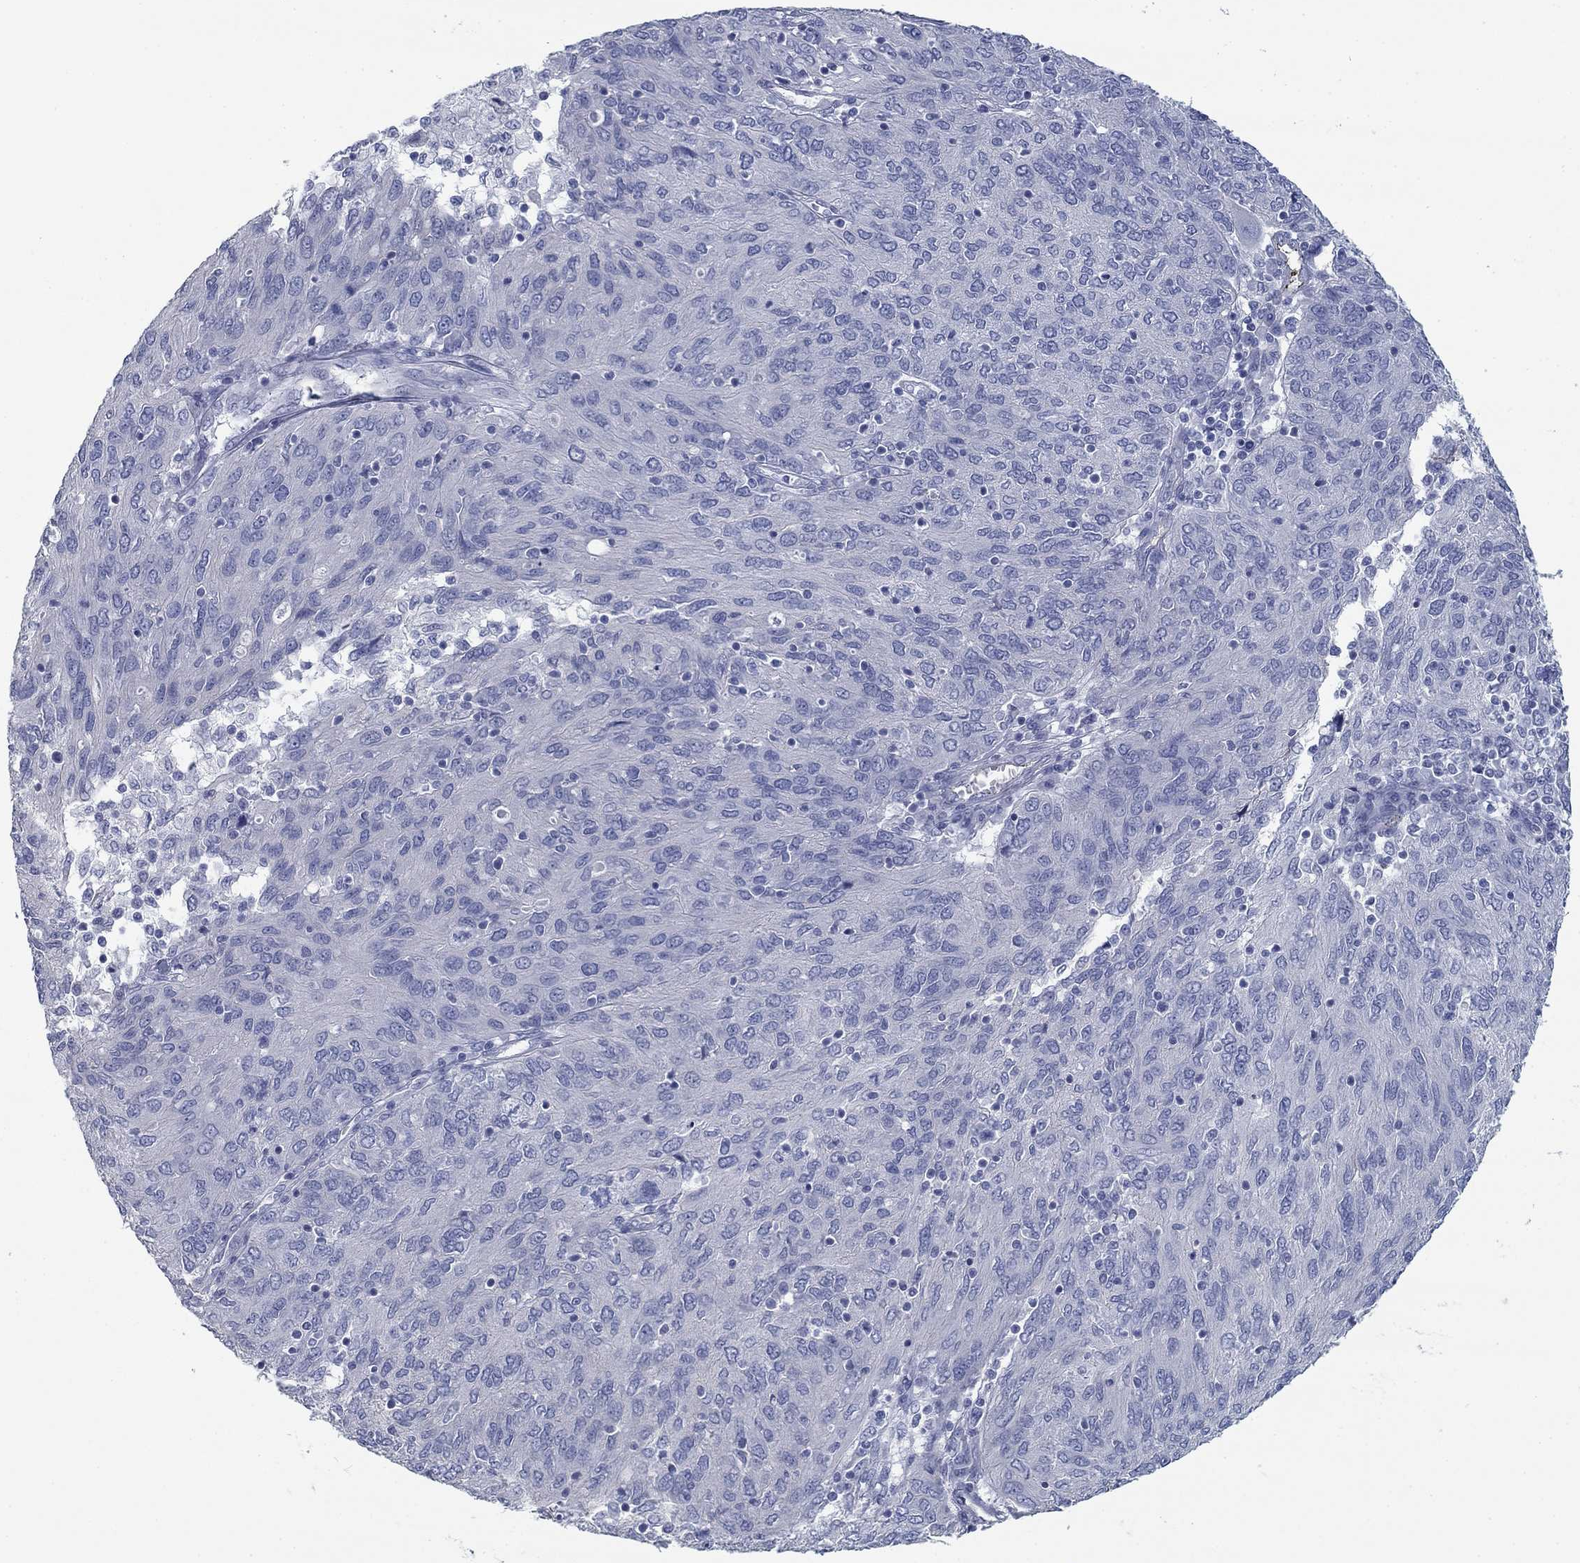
{"staining": {"intensity": "negative", "quantity": "none", "location": "none"}, "tissue": "ovarian cancer", "cell_type": "Tumor cells", "image_type": "cancer", "snomed": [{"axis": "morphology", "description": "Carcinoma, endometroid"}, {"axis": "topography", "description": "Ovary"}], "caption": "The photomicrograph demonstrates no staining of tumor cells in ovarian endometroid carcinoma.", "gene": "APOC3", "patient": {"sex": "female", "age": 50}}